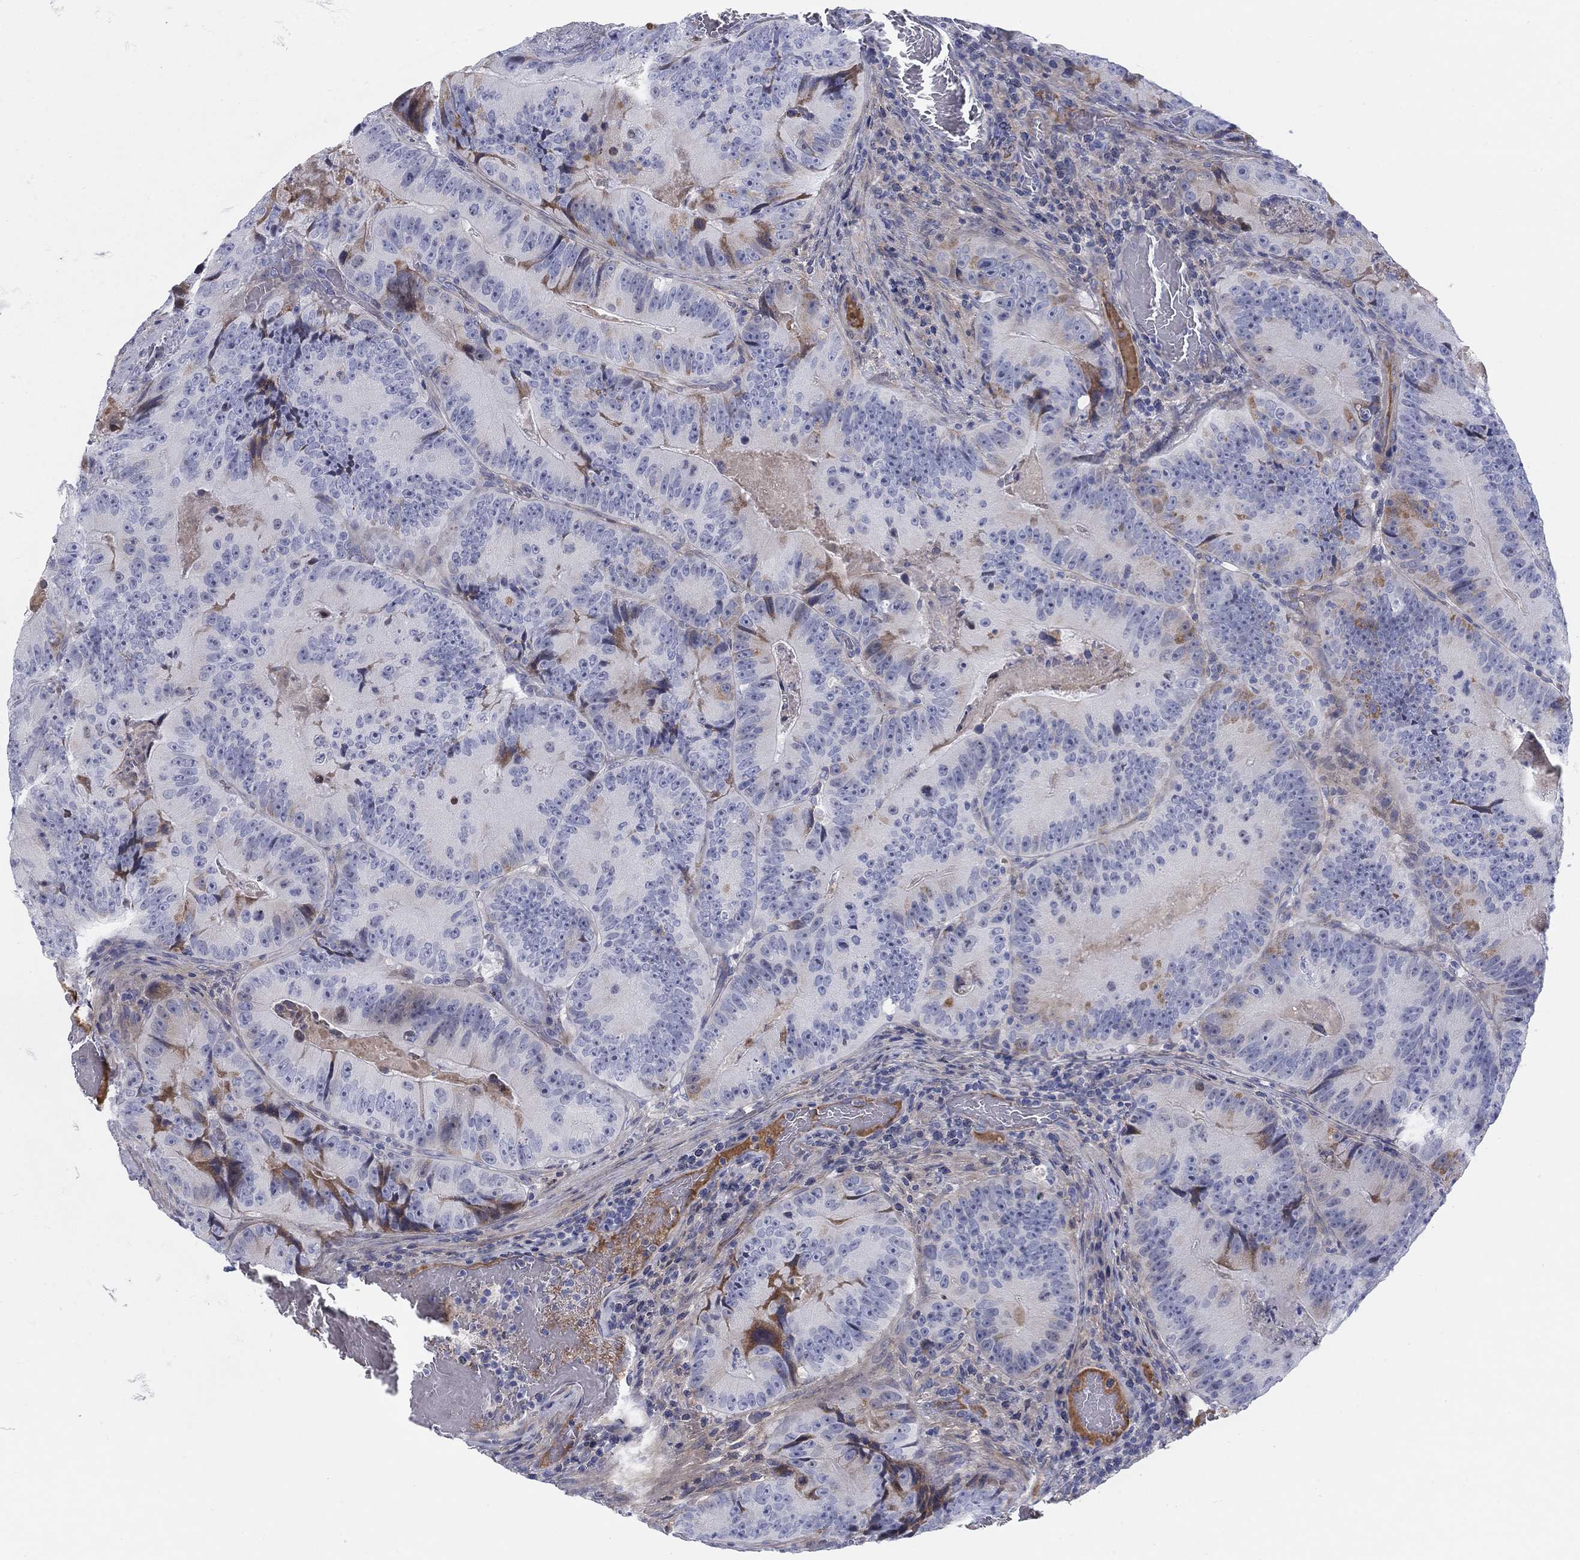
{"staining": {"intensity": "moderate", "quantity": "<25%", "location": "cytoplasmic/membranous"}, "tissue": "colorectal cancer", "cell_type": "Tumor cells", "image_type": "cancer", "snomed": [{"axis": "morphology", "description": "Adenocarcinoma, NOS"}, {"axis": "topography", "description": "Colon"}], "caption": "Immunohistochemical staining of human adenocarcinoma (colorectal) shows moderate cytoplasmic/membranous protein positivity in about <25% of tumor cells.", "gene": "HEATR4", "patient": {"sex": "female", "age": 86}}